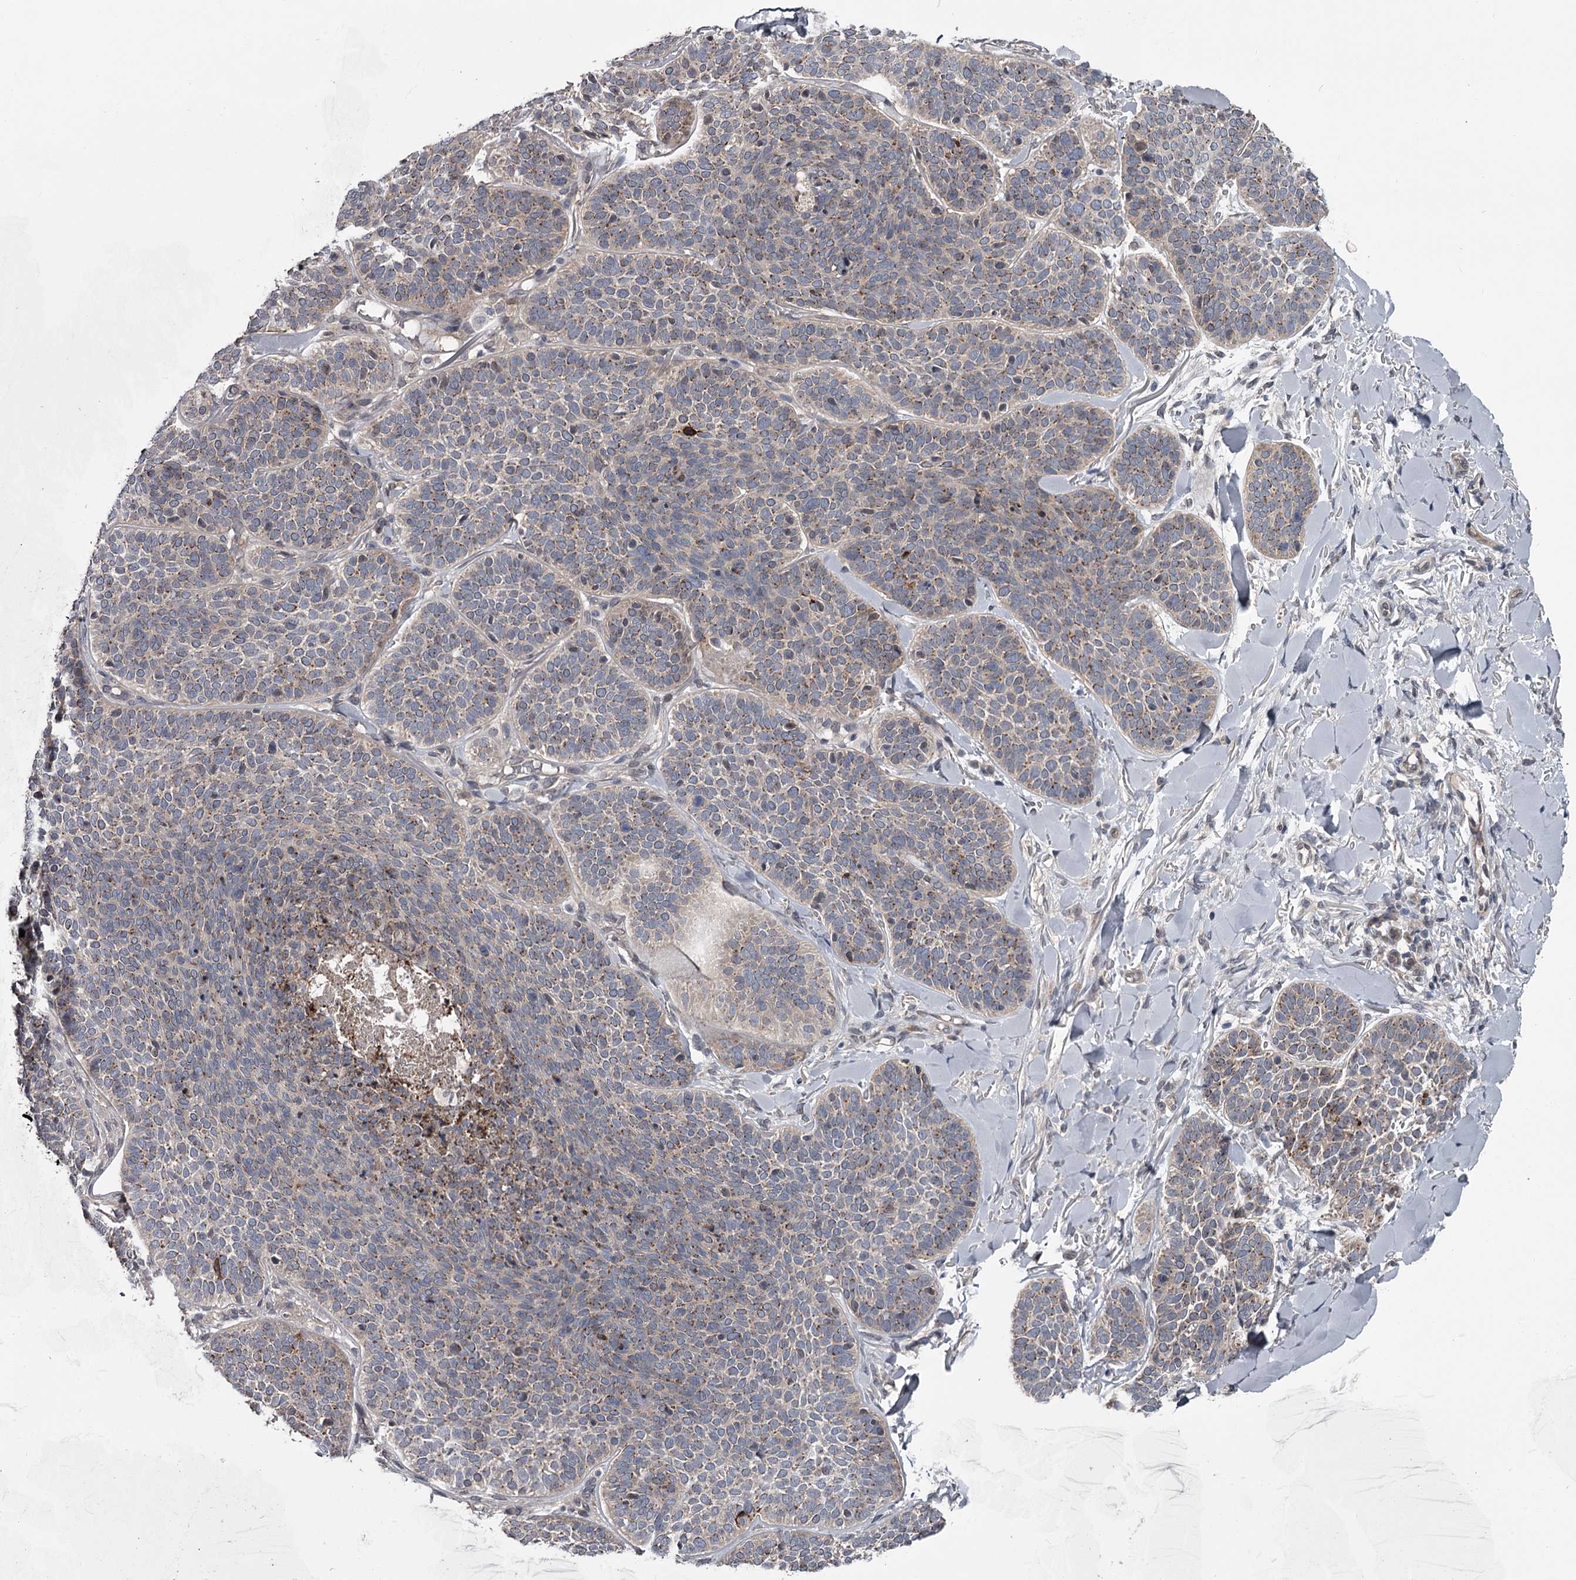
{"staining": {"intensity": "weak", "quantity": "<25%", "location": "cytoplasmic/membranous"}, "tissue": "skin cancer", "cell_type": "Tumor cells", "image_type": "cancer", "snomed": [{"axis": "morphology", "description": "Basal cell carcinoma"}, {"axis": "topography", "description": "Skin"}], "caption": "The IHC image has no significant expression in tumor cells of skin basal cell carcinoma tissue.", "gene": "DAO", "patient": {"sex": "male", "age": 85}}